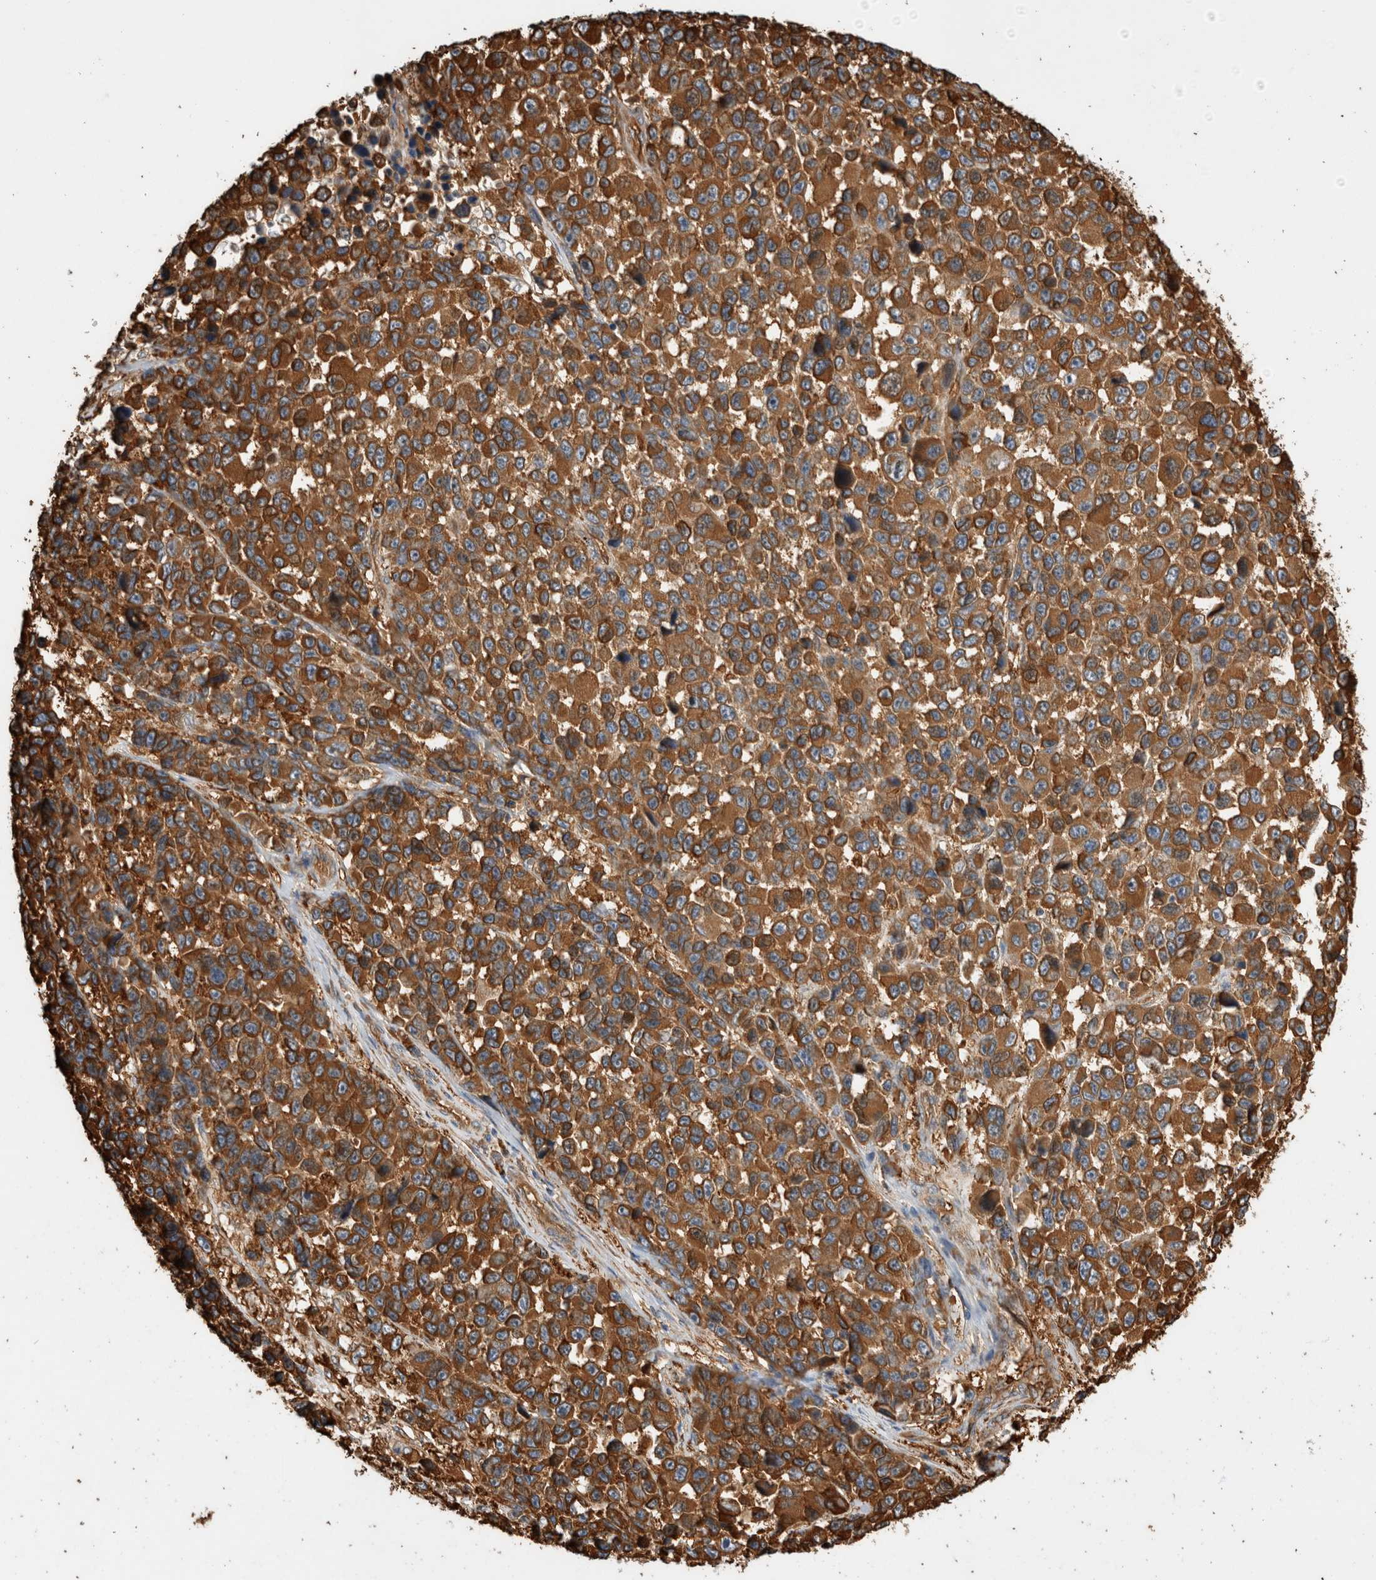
{"staining": {"intensity": "strong", "quantity": ">75%", "location": "cytoplasmic/membranous"}, "tissue": "melanoma", "cell_type": "Tumor cells", "image_type": "cancer", "snomed": [{"axis": "morphology", "description": "Malignant melanoma, NOS"}, {"axis": "topography", "description": "Skin"}], "caption": "IHC image of neoplastic tissue: melanoma stained using IHC shows high levels of strong protein expression localized specifically in the cytoplasmic/membranous of tumor cells, appearing as a cytoplasmic/membranous brown color.", "gene": "ZNF397", "patient": {"sex": "male", "age": 53}}